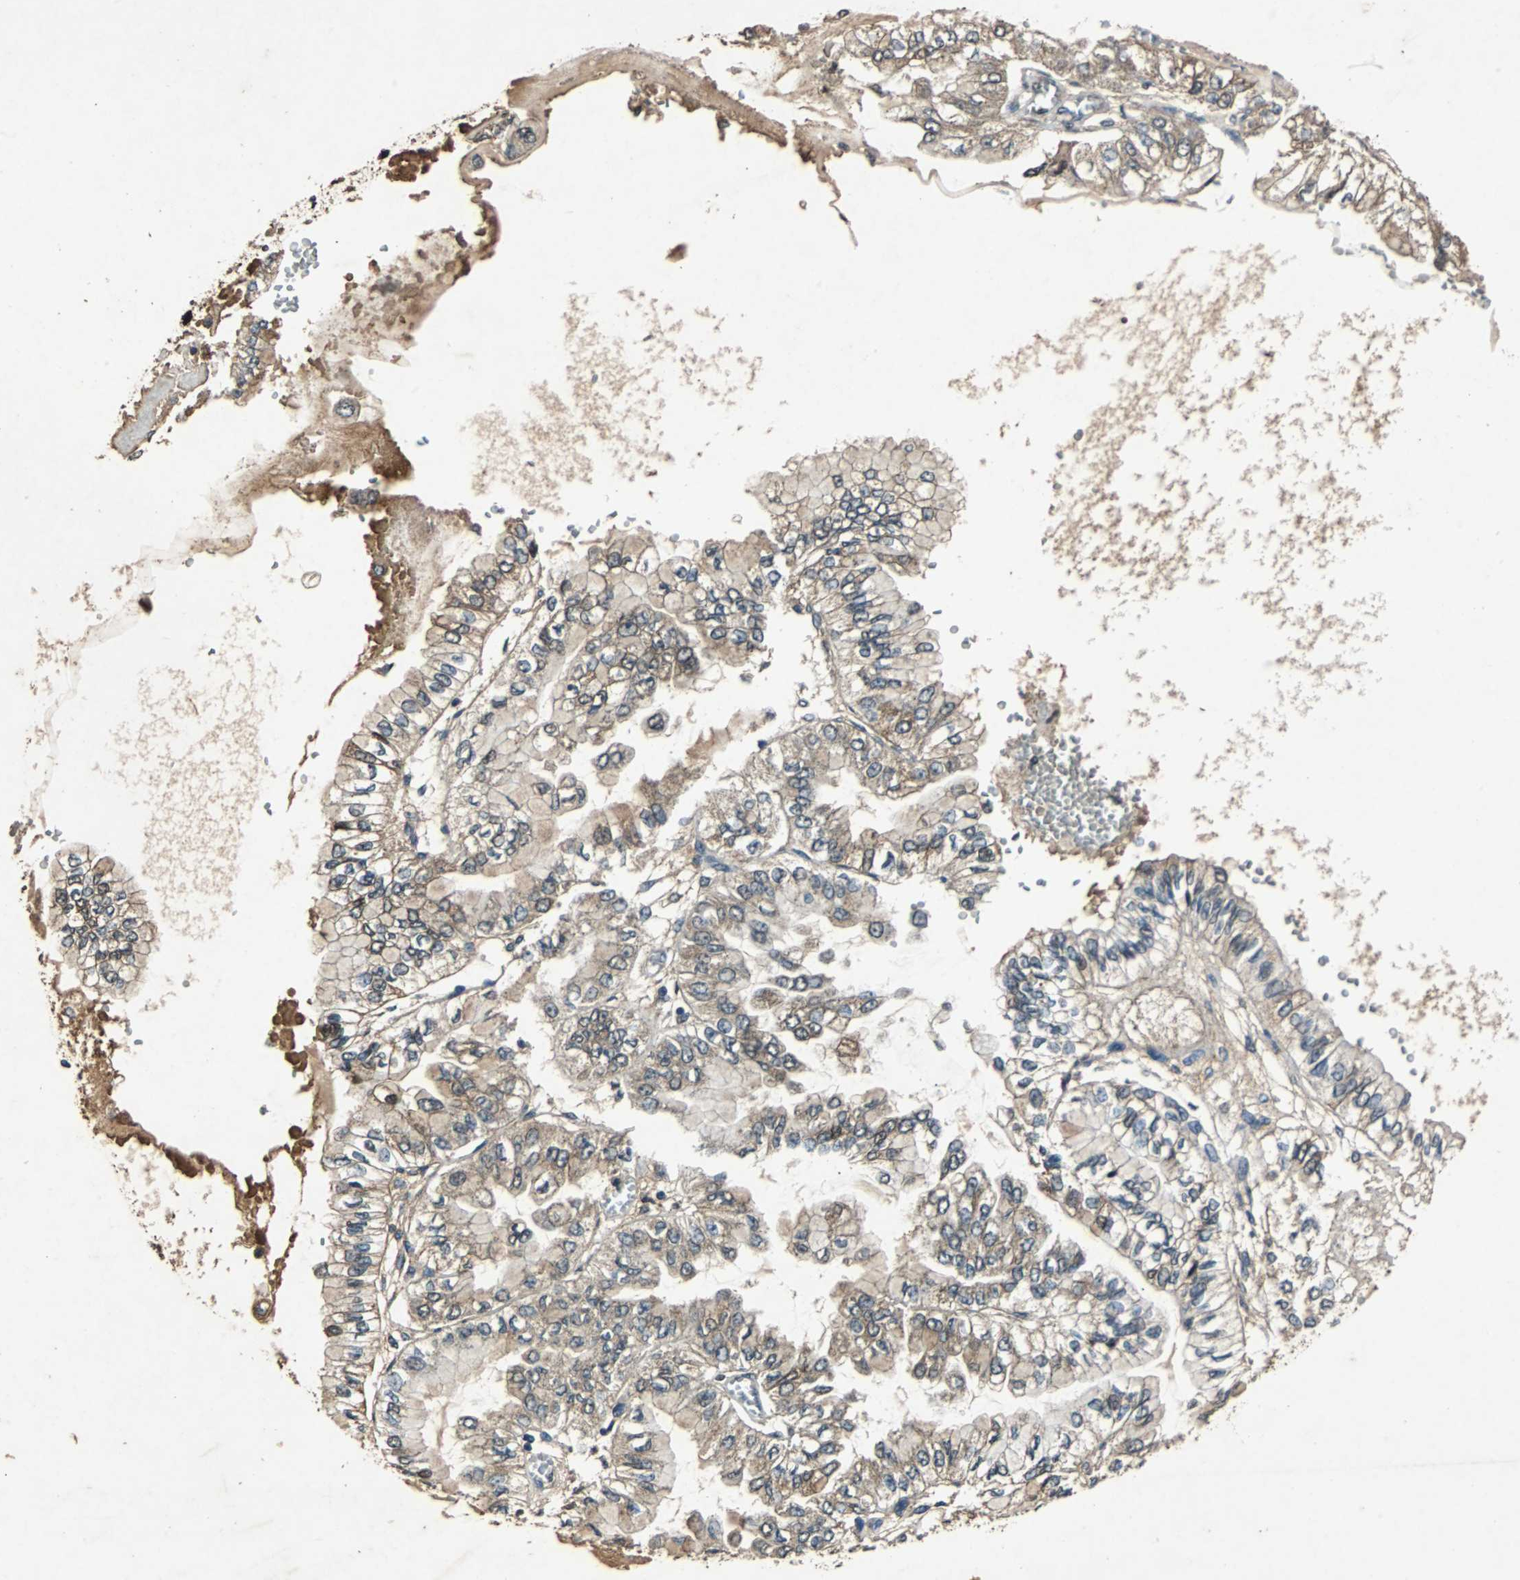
{"staining": {"intensity": "moderate", "quantity": "25%-75%", "location": "cytoplasmic/membranous"}, "tissue": "liver cancer", "cell_type": "Tumor cells", "image_type": "cancer", "snomed": [{"axis": "morphology", "description": "Cholangiocarcinoma"}, {"axis": "topography", "description": "Liver"}], "caption": "A photomicrograph of liver cancer (cholangiocarcinoma) stained for a protein demonstrates moderate cytoplasmic/membranous brown staining in tumor cells.", "gene": "NAA10", "patient": {"sex": "female", "age": 79}}